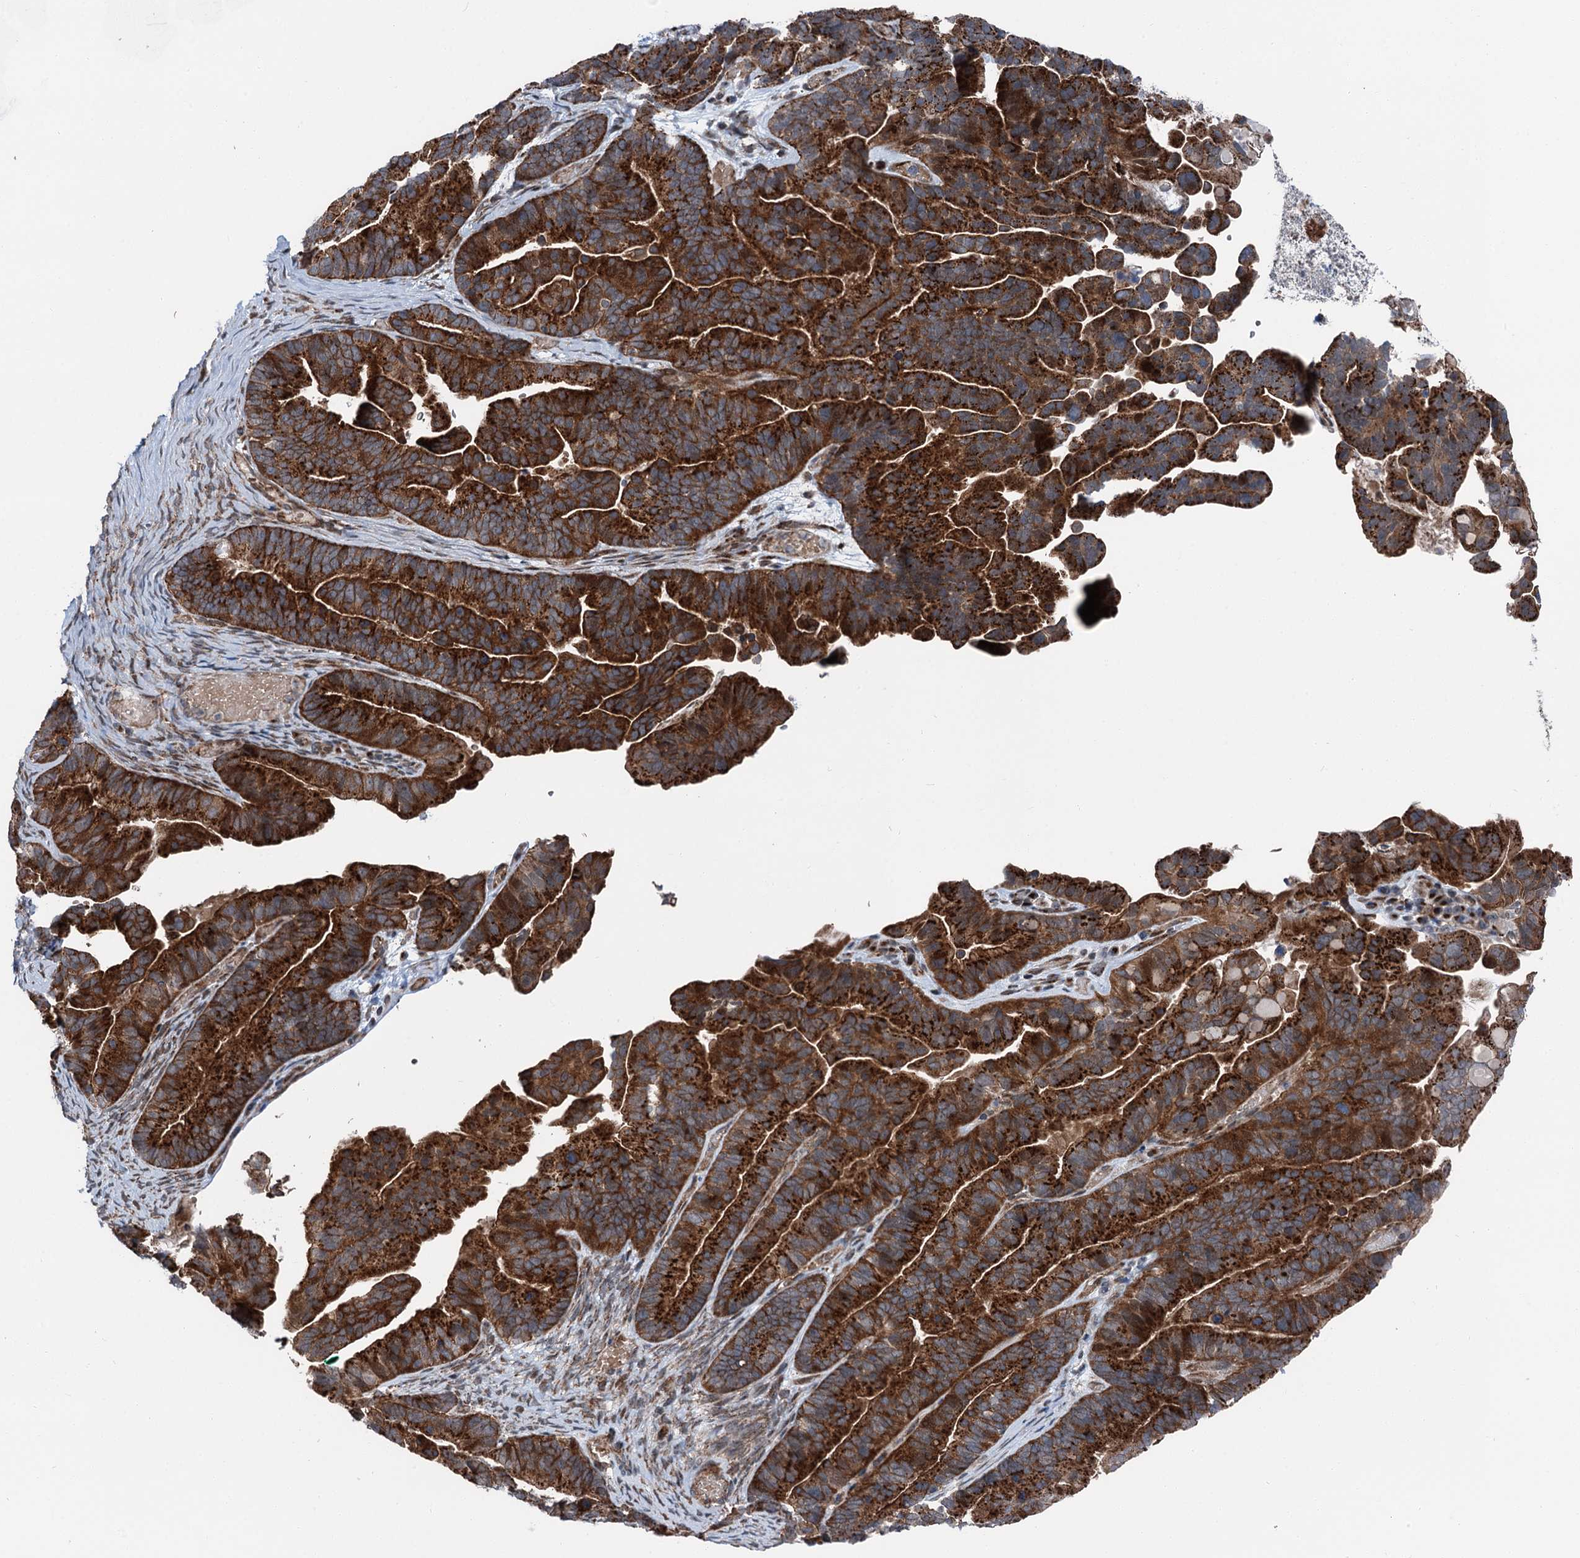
{"staining": {"intensity": "strong", "quantity": ">75%", "location": "cytoplasmic/membranous"}, "tissue": "ovarian cancer", "cell_type": "Tumor cells", "image_type": "cancer", "snomed": [{"axis": "morphology", "description": "Cystadenocarcinoma, serous, NOS"}, {"axis": "topography", "description": "Ovary"}], "caption": "A brown stain highlights strong cytoplasmic/membranous expression of a protein in ovarian cancer (serous cystadenocarcinoma) tumor cells.", "gene": "POLR1D", "patient": {"sex": "female", "age": 56}}